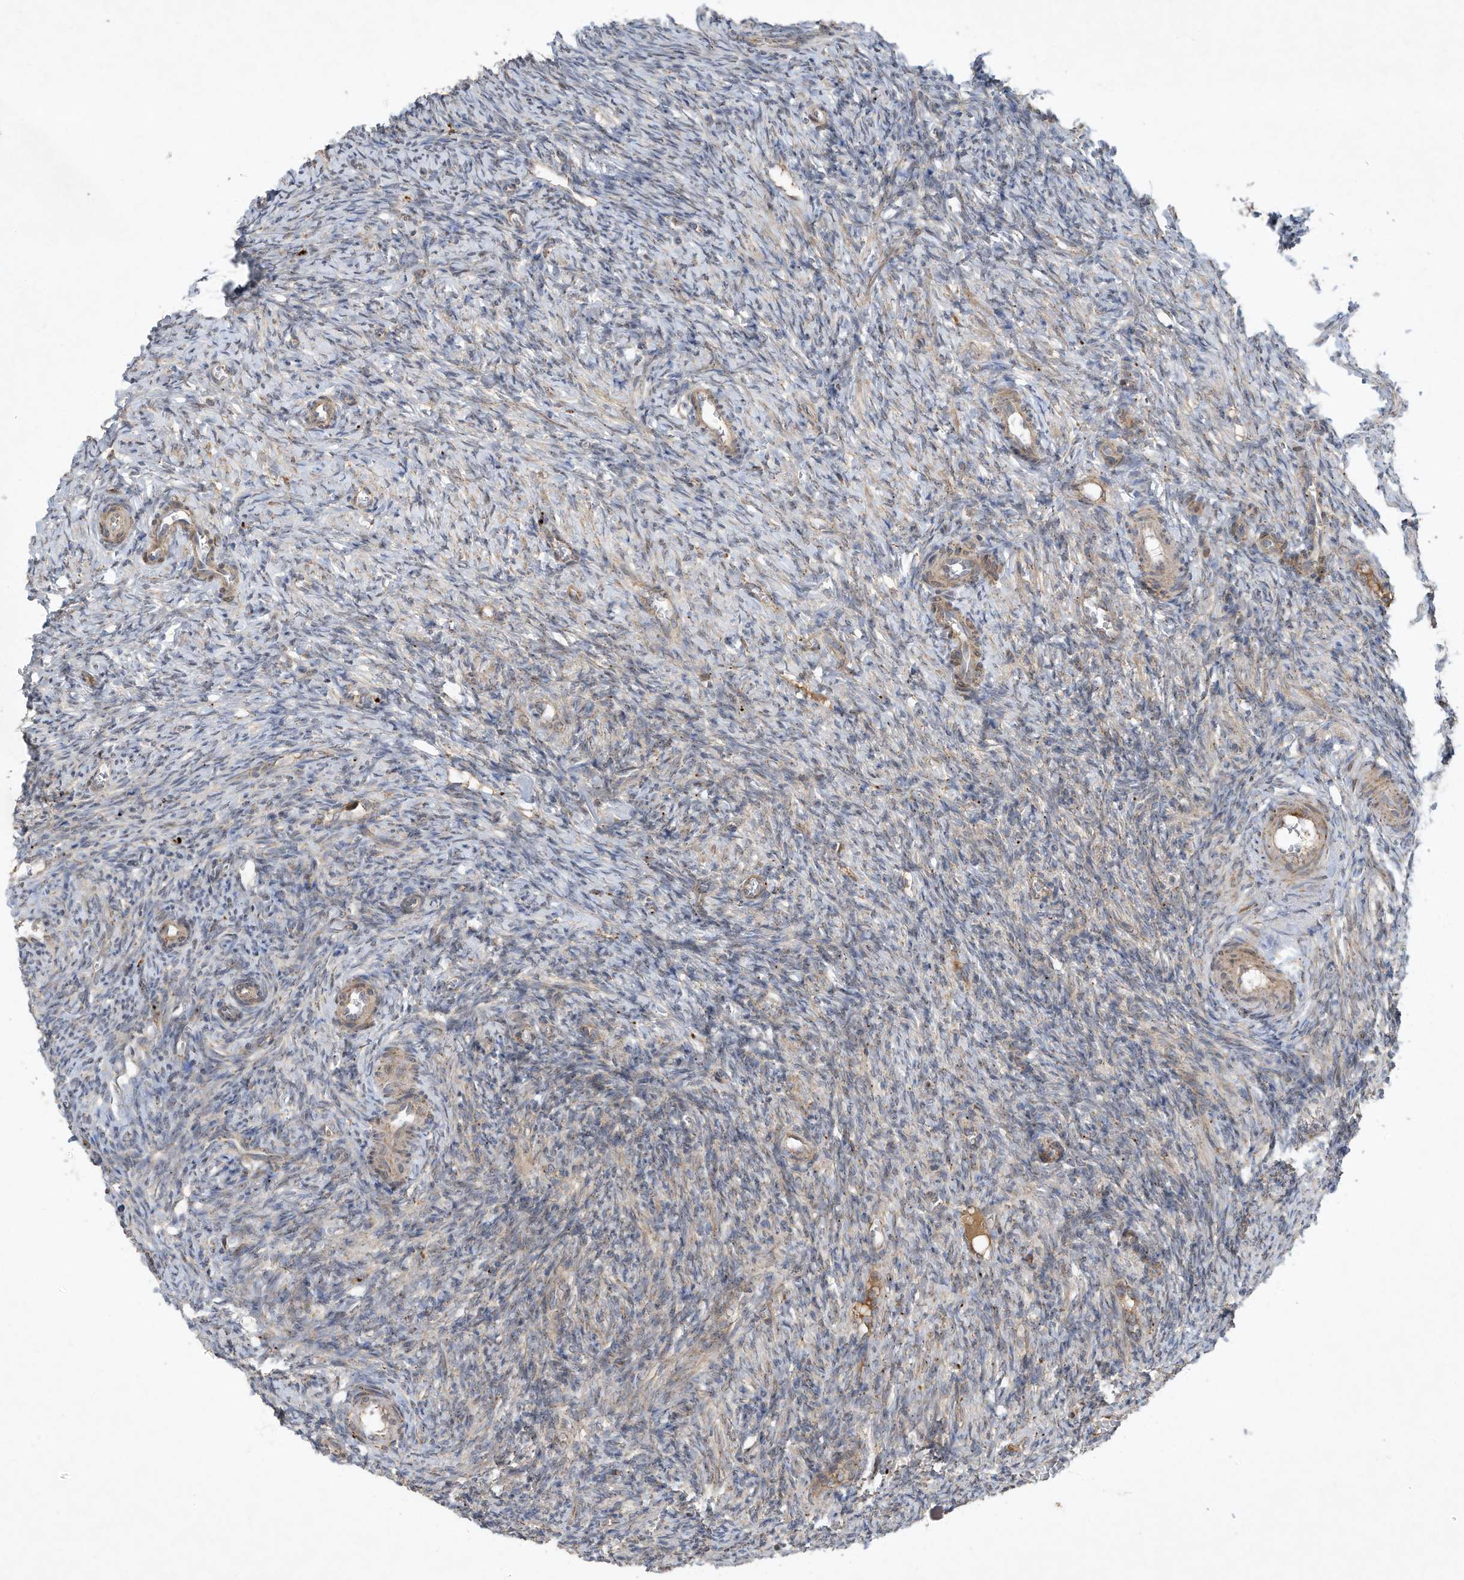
{"staining": {"intensity": "moderate", "quantity": ">75%", "location": "cytoplasmic/membranous"}, "tissue": "ovary", "cell_type": "Follicle cells", "image_type": "normal", "snomed": [{"axis": "morphology", "description": "Normal tissue, NOS"}, {"axis": "topography", "description": "Ovary"}], "caption": "Protein staining shows moderate cytoplasmic/membranous staining in about >75% of follicle cells in benign ovary.", "gene": "C2orf74", "patient": {"sex": "female", "age": 27}}